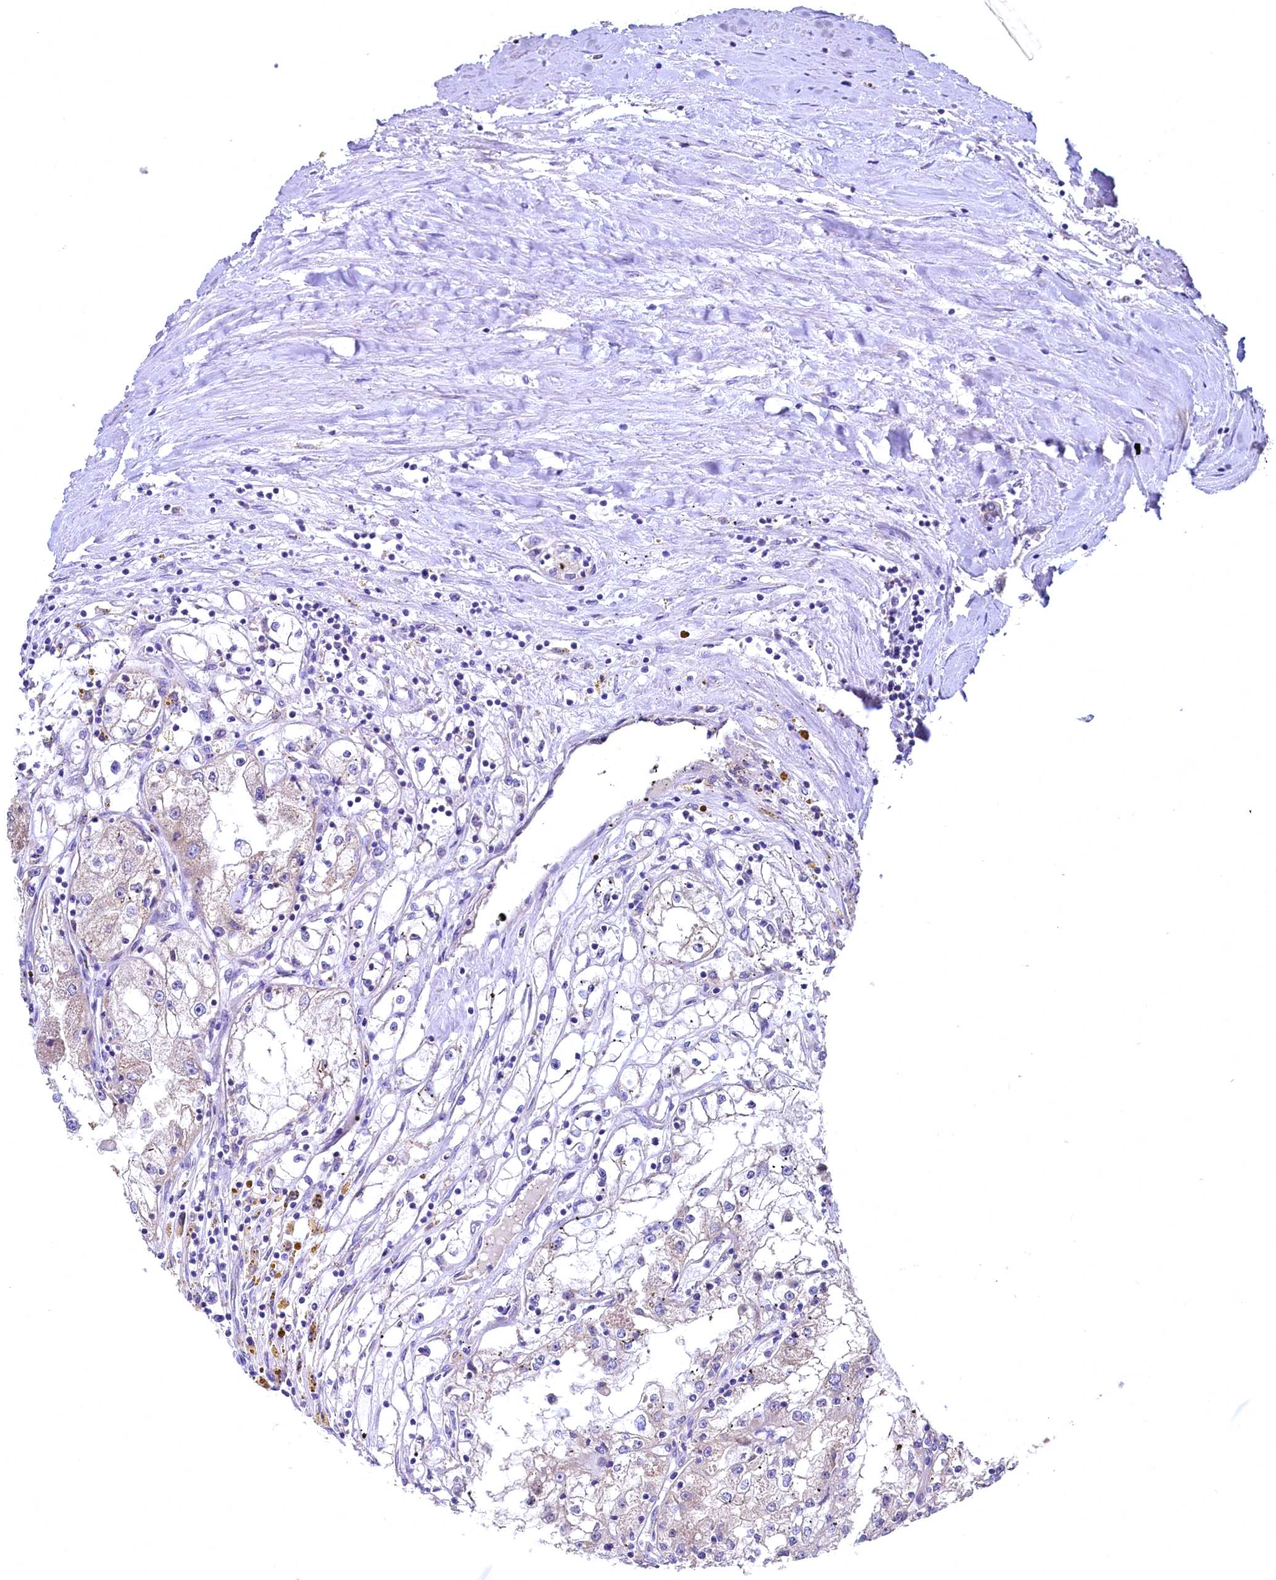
{"staining": {"intensity": "weak", "quantity": "<25%", "location": "cytoplasmic/membranous"}, "tissue": "renal cancer", "cell_type": "Tumor cells", "image_type": "cancer", "snomed": [{"axis": "morphology", "description": "Adenocarcinoma, NOS"}, {"axis": "topography", "description": "Kidney"}], "caption": "The image reveals no staining of tumor cells in renal adenocarcinoma.", "gene": "MRPL57", "patient": {"sex": "male", "age": 56}}